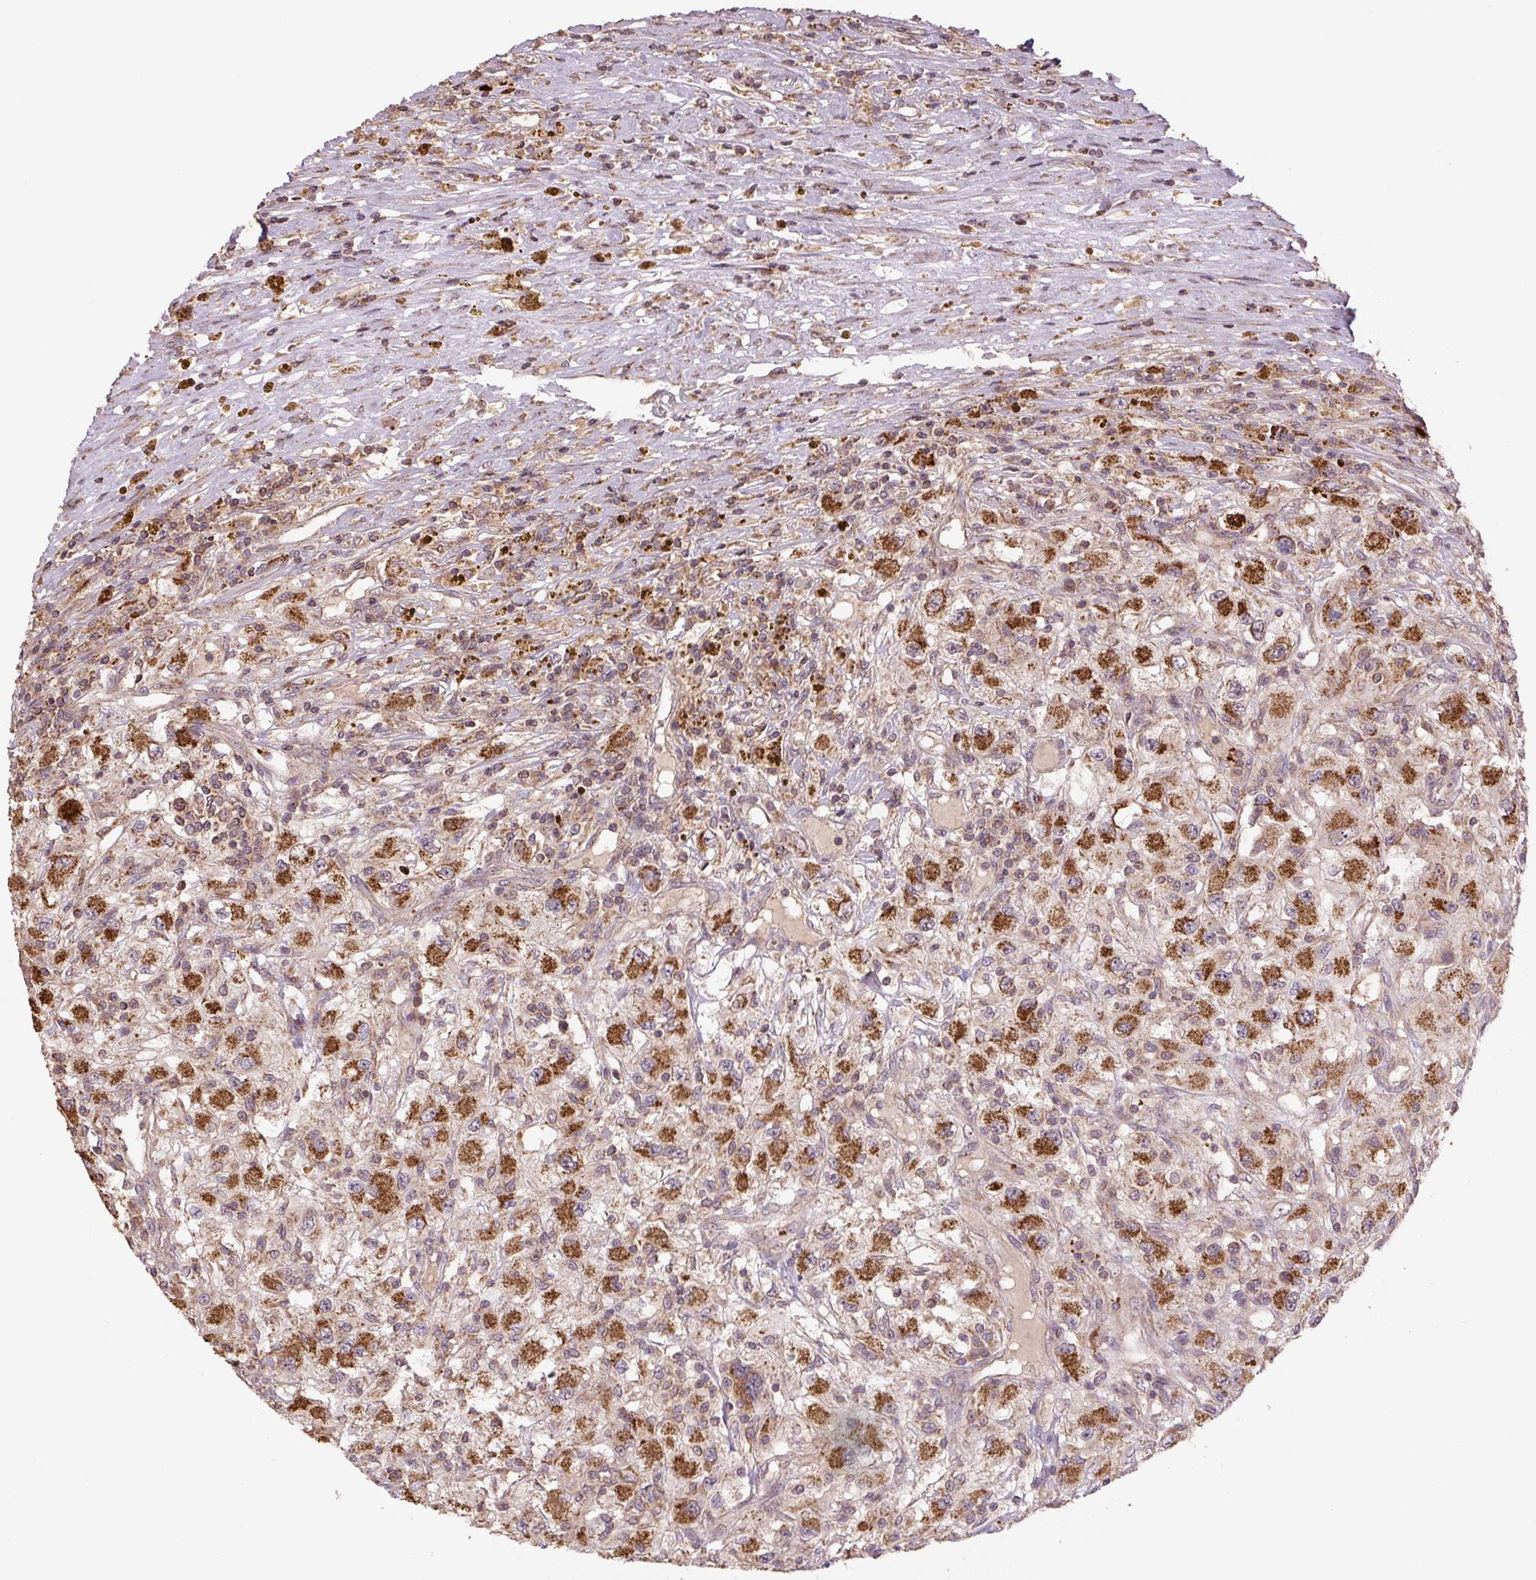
{"staining": {"intensity": "strong", "quantity": ">75%", "location": "cytoplasmic/membranous"}, "tissue": "renal cancer", "cell_type": "Tumor cells", "image_type": "cancer", "snomed": [{"axis": "morphology", "description": "Adenocarcinoma, NOS"}, {"axis": "topography", "description": "Kidney"}], "caption": "This is an image of IHC staining of renal cancer (adenocarcinoma), which shows strong staining in the cytoplasmic/membranous of tumor cells.", "gene": "TMEM160", "patient": {"sex": "female", "age": 67}}